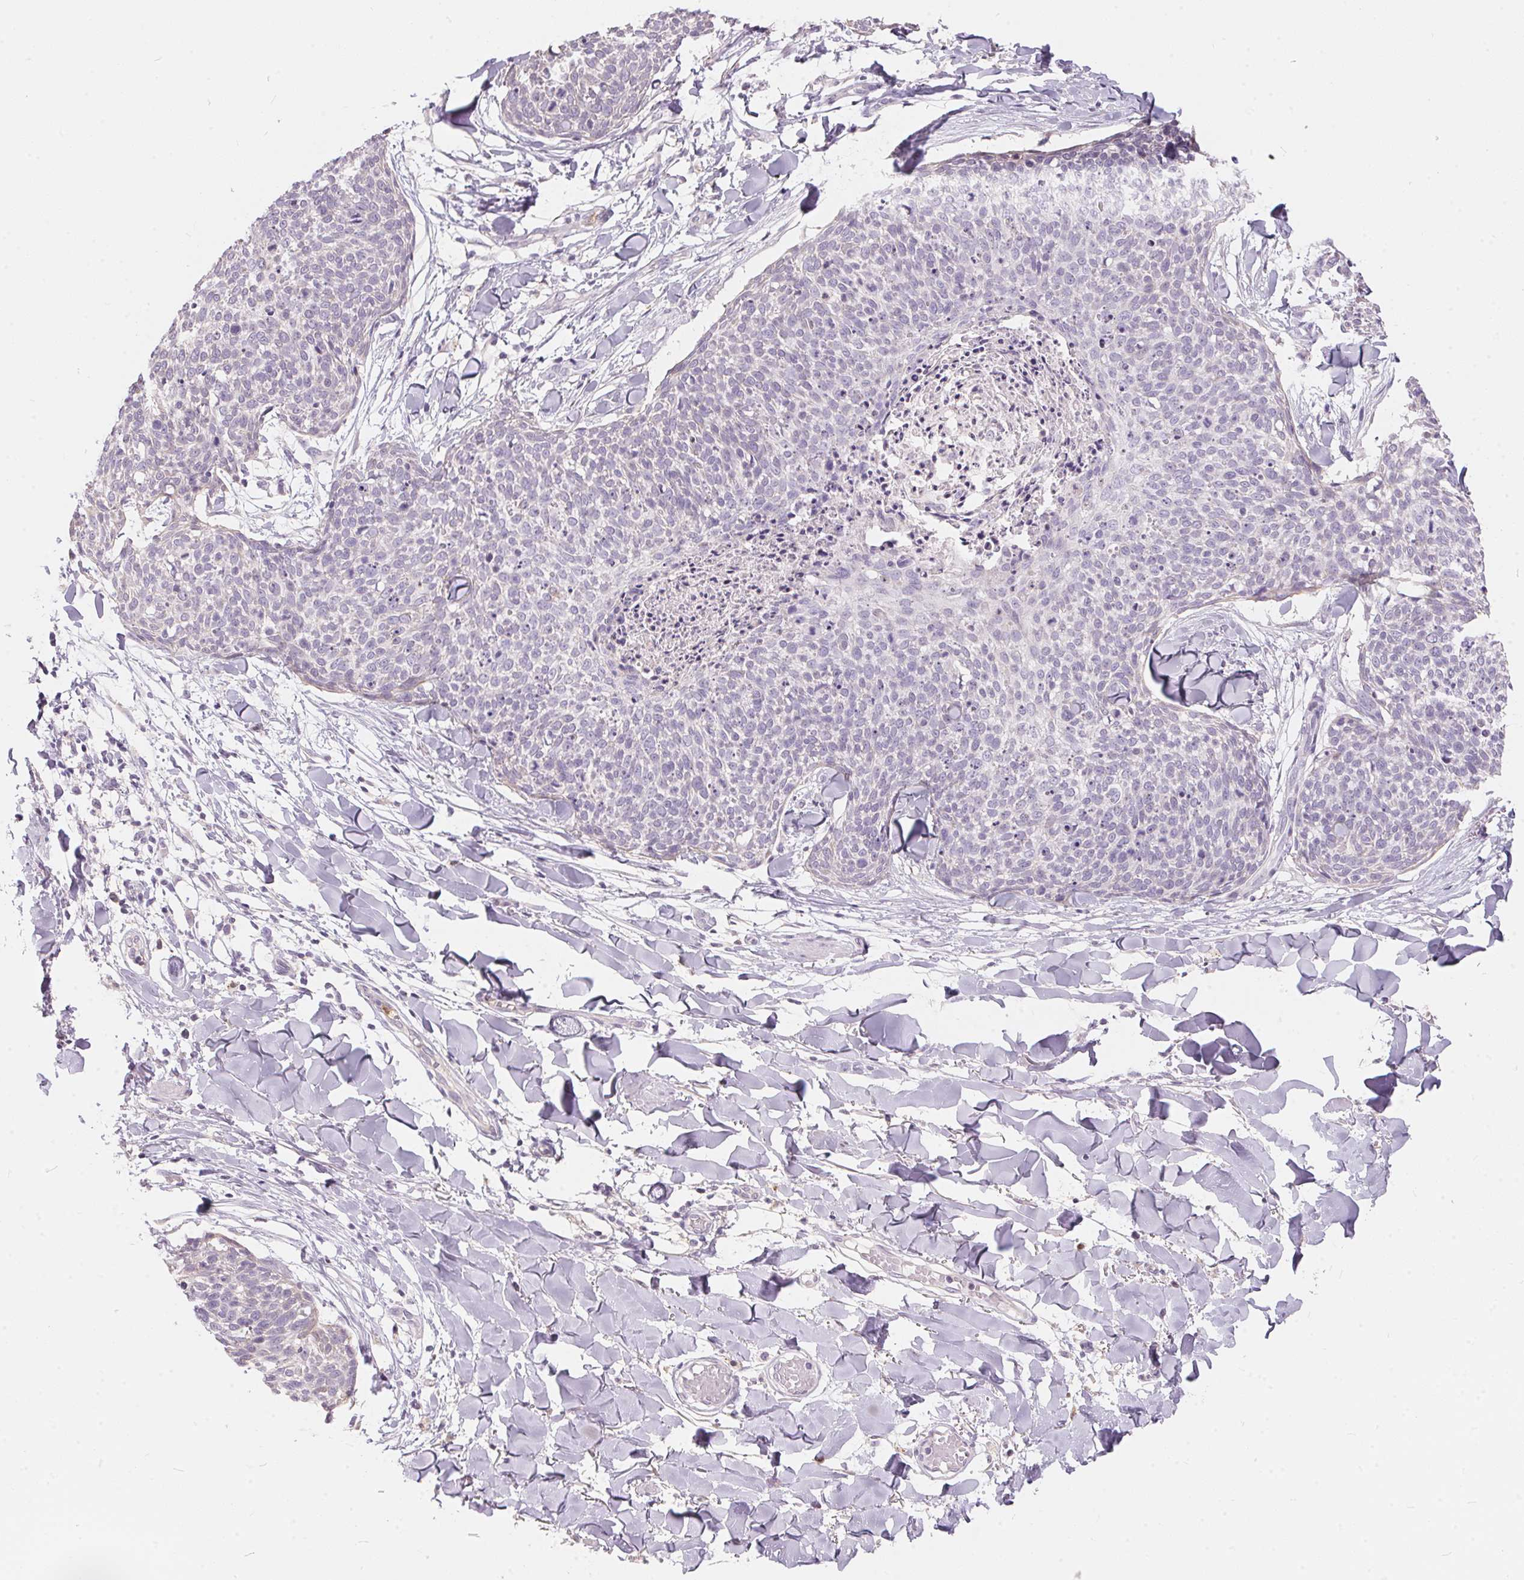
{"staining": {"intensity": "negative", "quantity": "none", "location": "none"}, "tissue": "skin cancer", "cell_type": "Tumor cells", "image_type": "cancer", "snomed": [{"axis": "morphology", "description": "Squamous cell carcinoma, NOS"}, {"axis": "topography", "description": "Skin"}, {"axis": "topography", "description": "Vulva"}], "caption": "Histopathology image shows no protein positivity in tumor cells of skin cancer (squamous cell carcinoma) tissue. Nuclei are stained in blue.", "gene": "SERPINB1", "patient": {"sex": "female", "age": 75}}